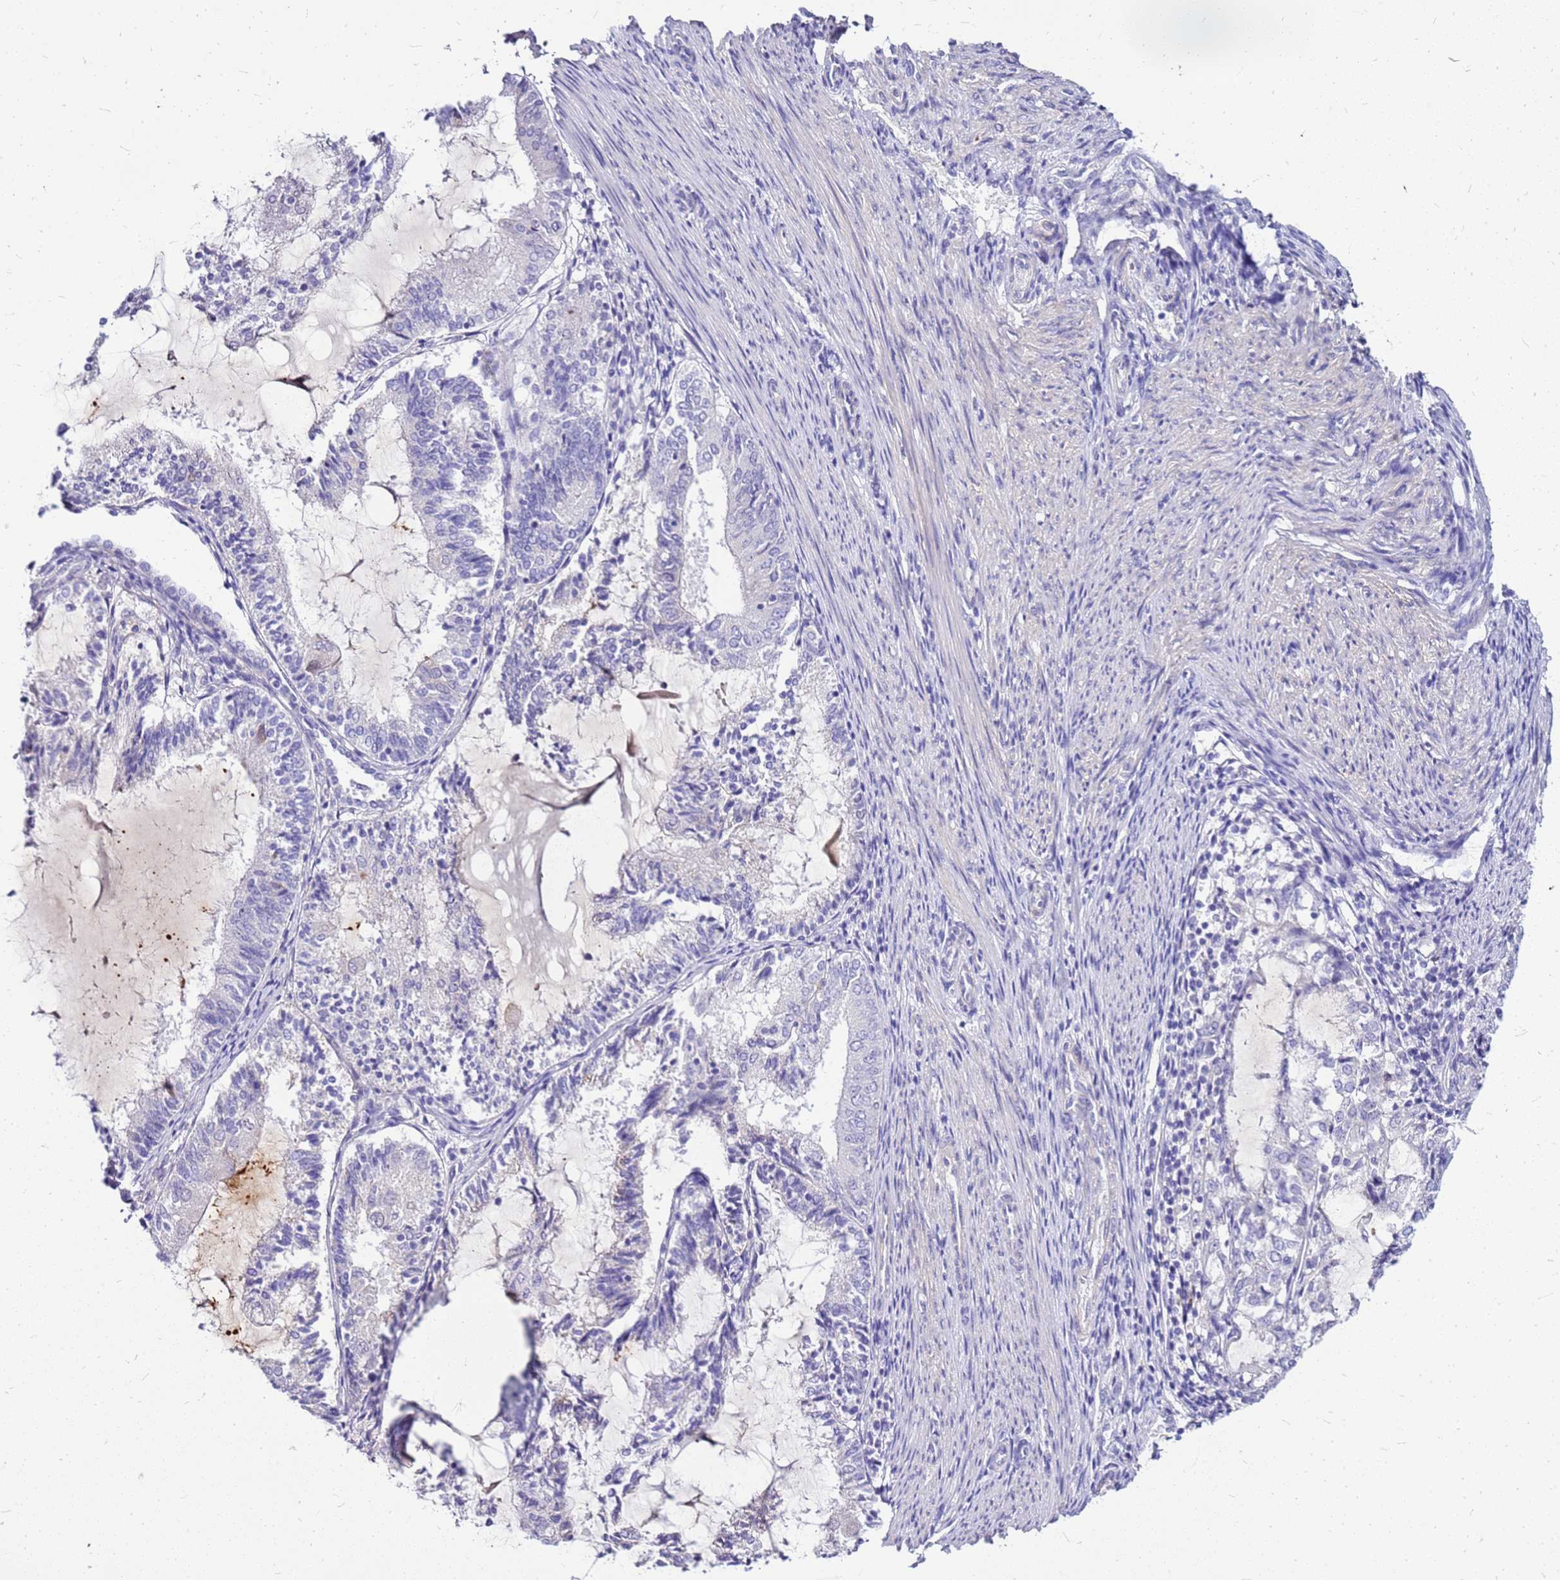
{"staining": {"intensity": "negative", "quantity": "none", "location": "none"}, "tissue": "endometrial cancer", "cell_type": "Tumor cells", "image_type": "cancer", "snomed": [{"axis": "morphology", "description": "Adenocarcinoma, NOS"}, {"axis": "topography", "description": "Endometrium"}], "caption": "Immunohistochemistry micrograph of neoplastic tissue: human endometrial cancer stained with DAB shows no significant protein expression in tumor cells.", "gene": "DCDC2B", "patient": {"sex": "female", "age": 81}}